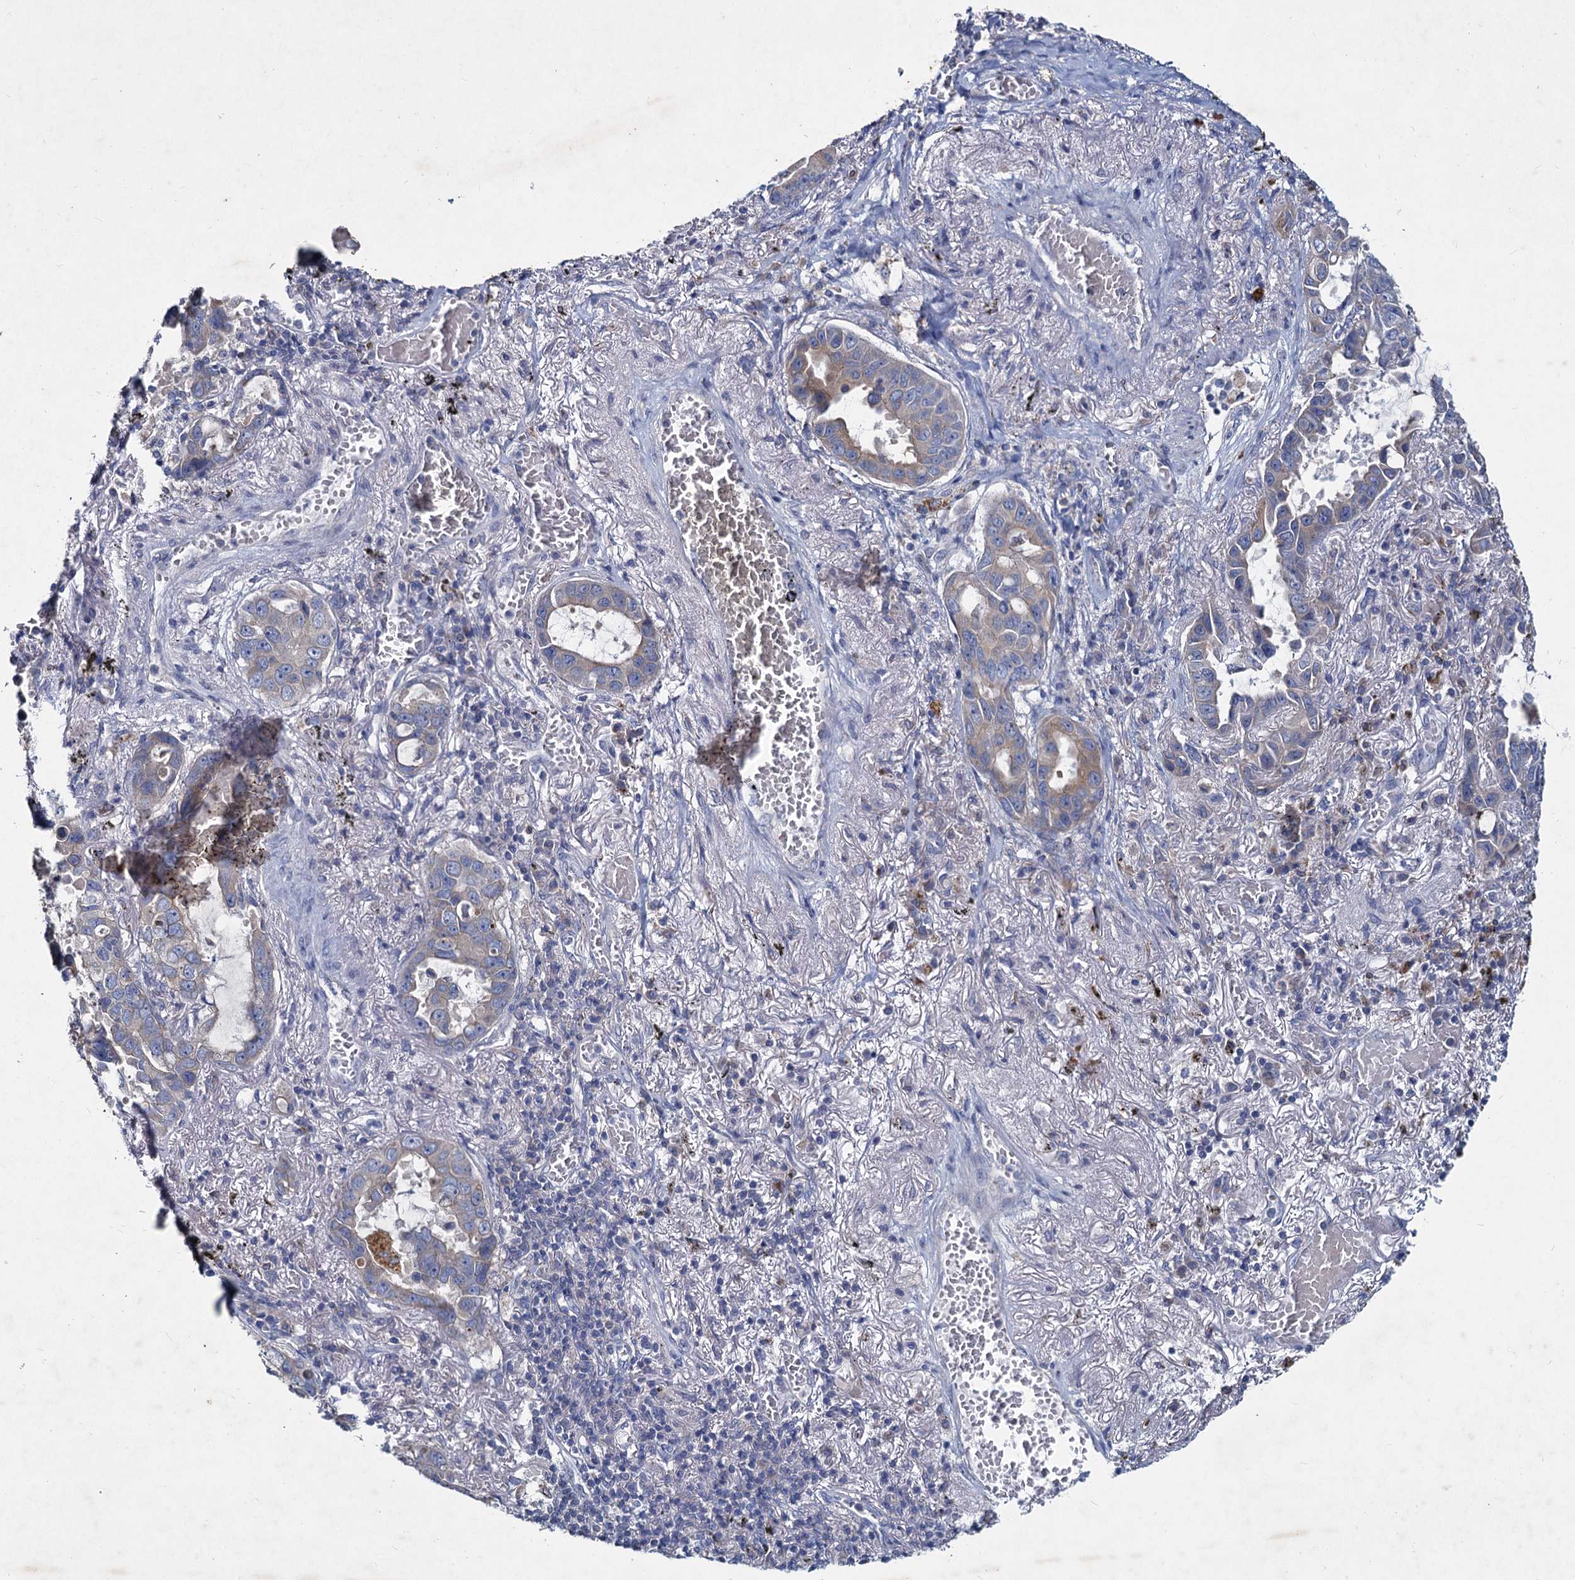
{"staining": {"intensity": "weak", "quantity": "<25%", "location": "cytoplasmic/membranous"}, "tissue": "lung cancer", "cell_type": "Tumor cells", "image_type": "cancer", "snomed": [{"axis": "morphology", "description": "Adenocarcinoma, NOS"}, {"axis": "topography", "description": "Lung"}], "caption": "Image shows no protein expression in tumor cells of lung cancer tissue. (Immunohistochemistry (ihc), brightfield microscopy, high magnification).", "gene": "TMX2", "patient": {"sex": "male", "age": 64}}